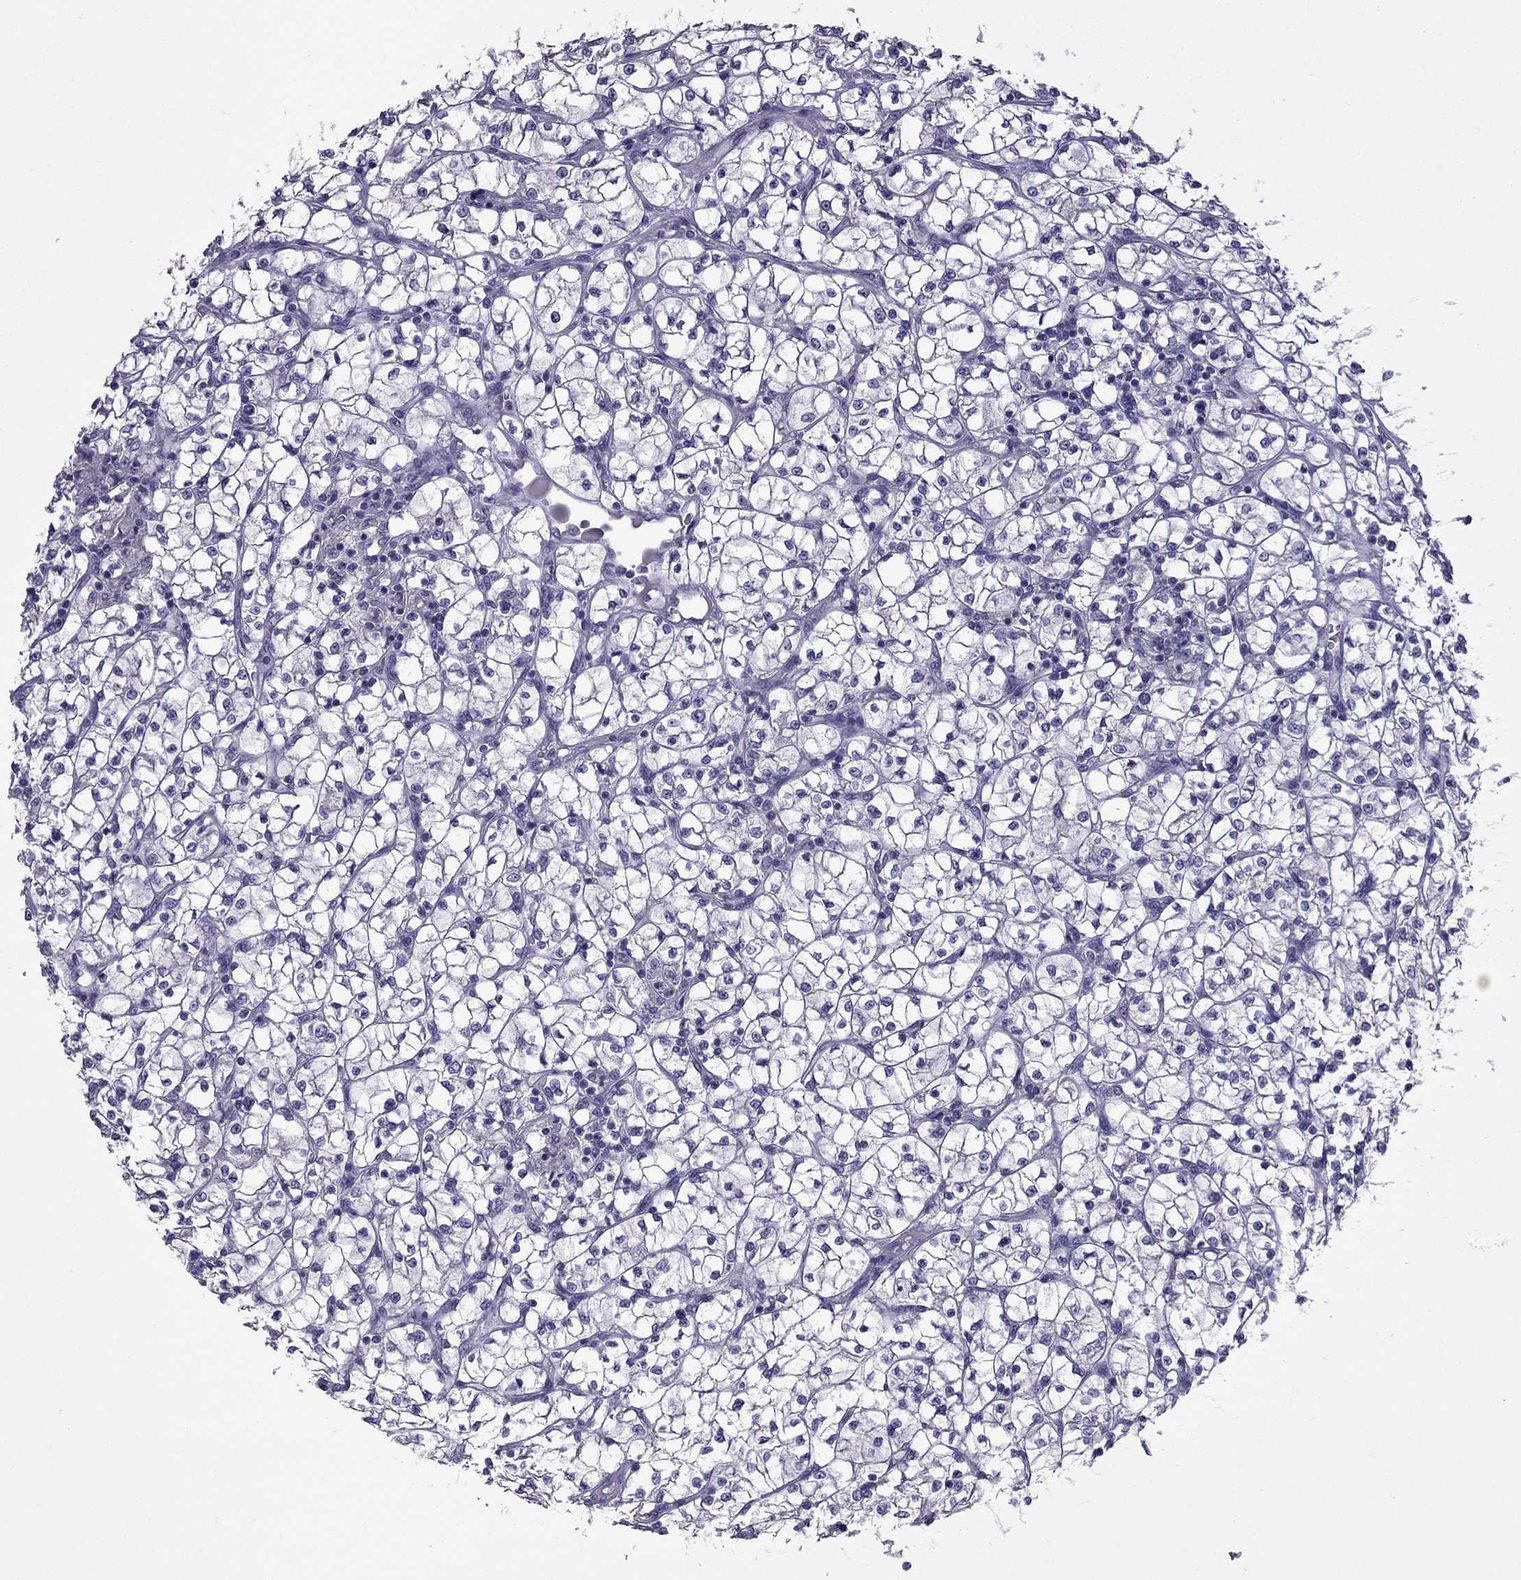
{"staining": {"intensity": "negative", "quantity": "none", "location": "none"}, "tissue": "renal cancer", "cell_type": "Tumor cells", "image_type": "cancer", "snomed": [{"axis": "morphology", "description": "Adenocarcinoma, NOS"}, {"axis": "topography", "description": "Kidney"}], "caption": "Tumor cells are negative for brown protein staining in renal cancer (adenocarcinoma). (Stains: DAB (3,3'-diaminobenzidine) IHC with hematoxylin counter stain, Microscopy: brightfield microscopy at high magnification).", "gene": "AQP9", "patient": {"sex": "female", "age": 64}}